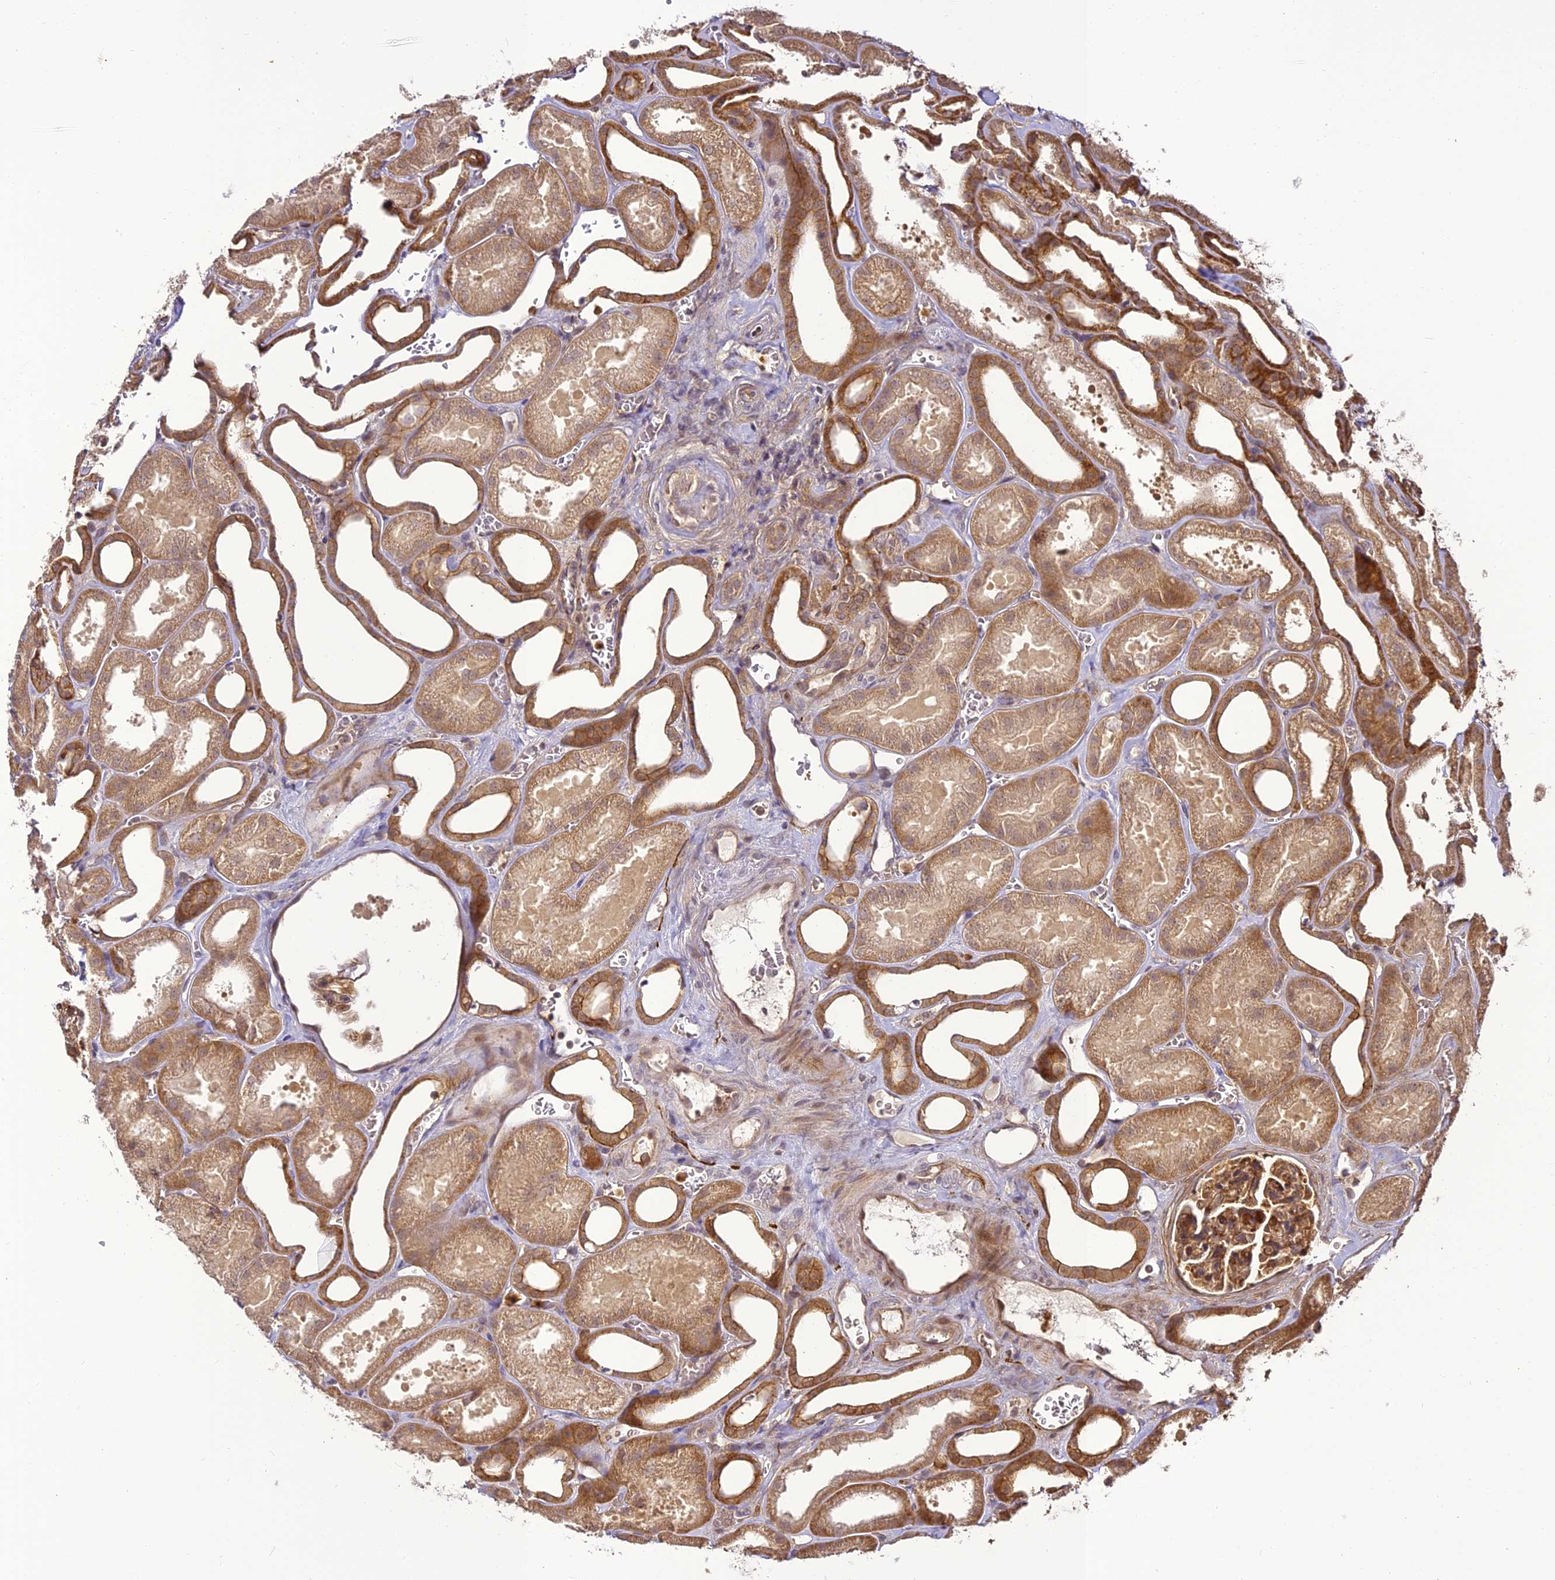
{"staining": {"intensity": "moderate", "quantity": ">75%", "location": "cytoplasmic/membranous"}, "tissue": "kidney", "cell_type": "Cells in glomeruli", "image_type": "normal", "snomed": [{"axis": "morphology", "description": "Normal tissue, NOS"}, {"axis": "morphology", "description": "Adenocarcinoma, NOS"}, {"axis": "topography", "description": "Kidney"}], "caption": "Cells in glomeruli show medium levels of moderate cytoplasmic/membranous positivity in about >75% of cells in benign kidney.", "gene": "BCDIN3D", "patient": {"sex": "female", "age": 68}}